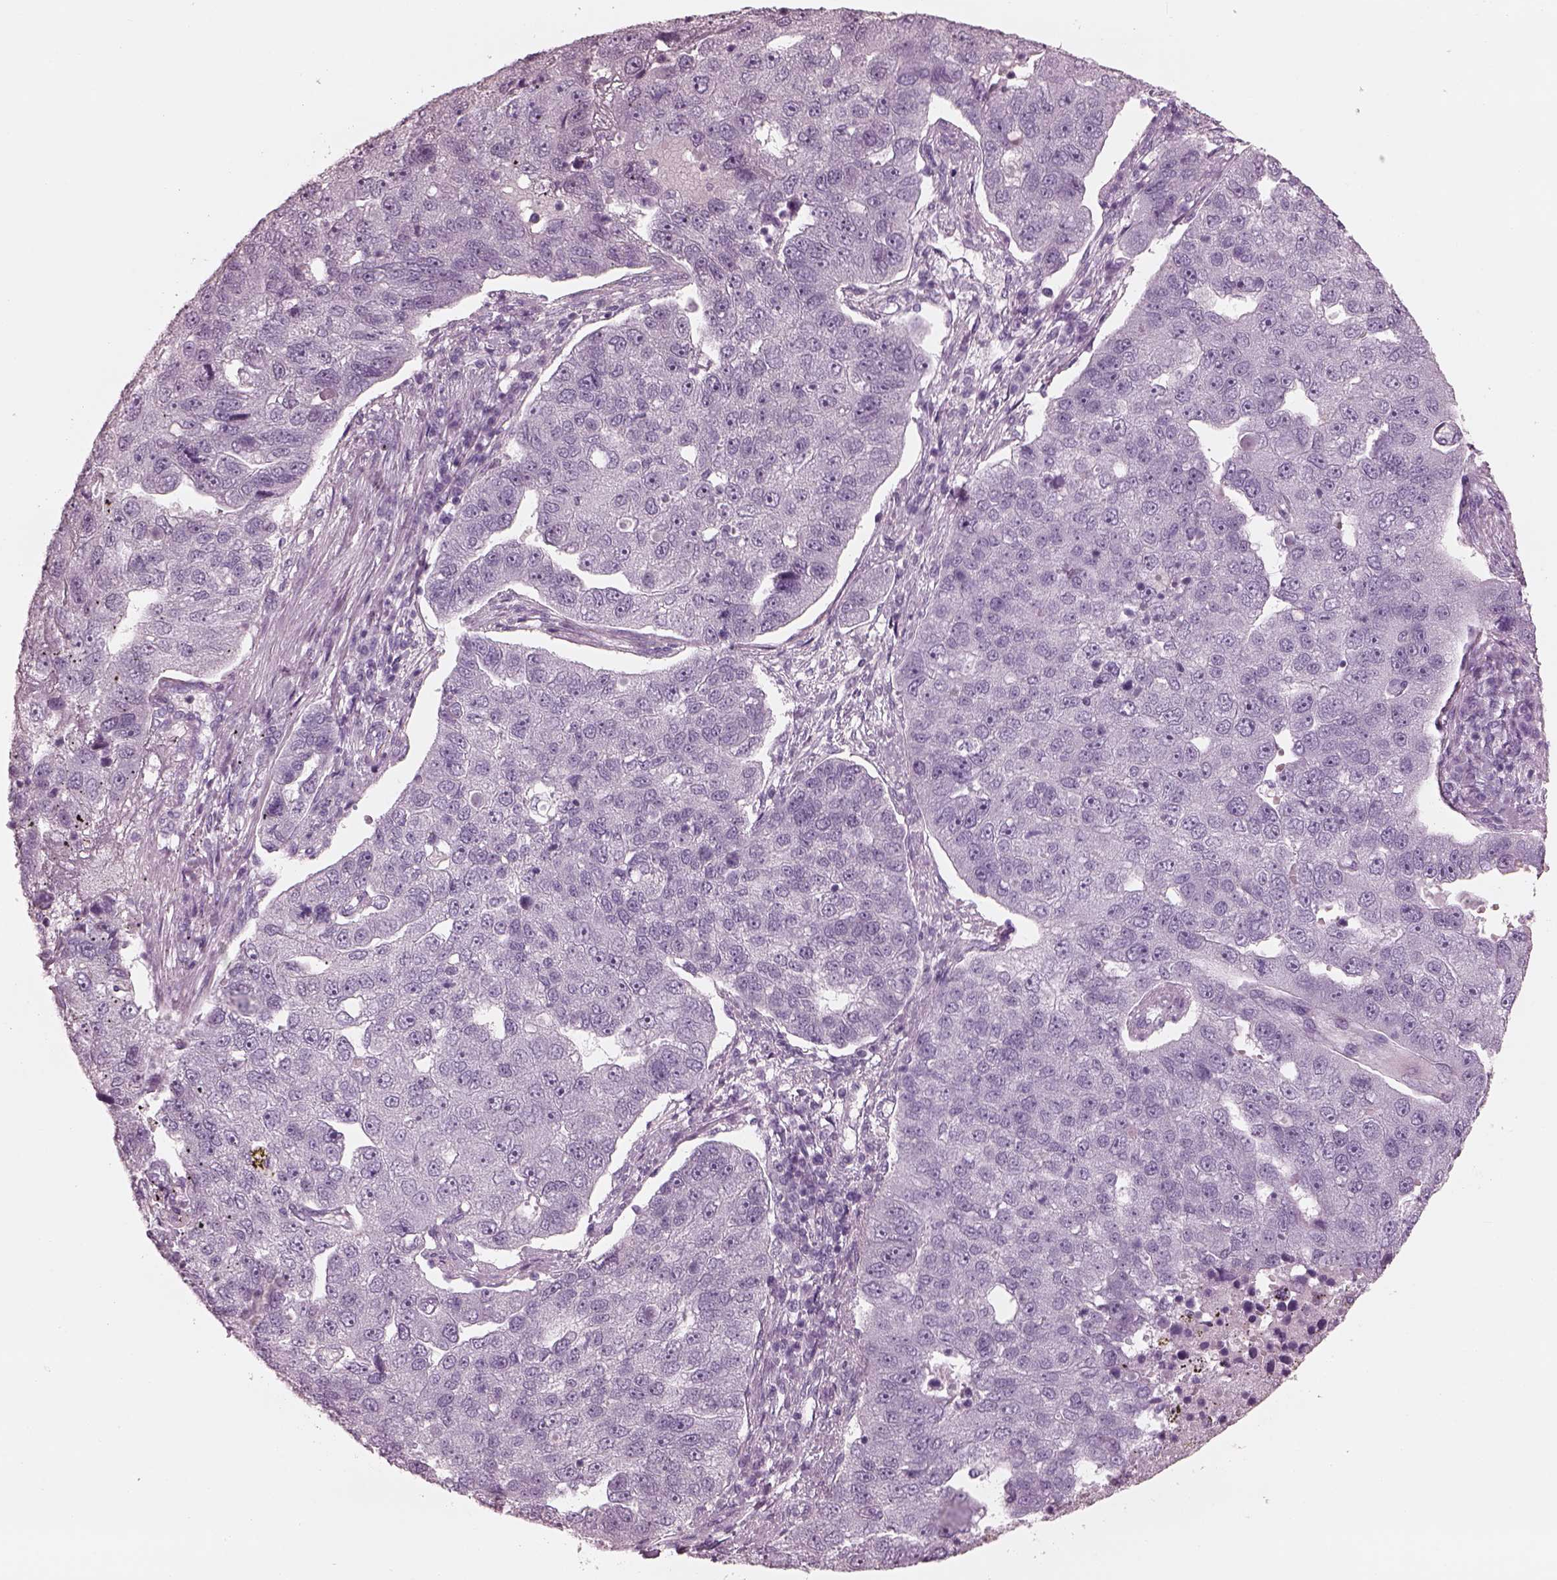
{"staining": {"intensity": "negative", "quantity": "none", "location": "none"}, "tissue": "pancreatic cancer", "cell_type": "Tumor cells", "image_type": "cancer", "snomed": [{"axis": "morphology", "description": "Adenocarcinoma, NOS"}, {"axis": "topography", "description": "Pancreas"}], "caption": "Pancreatic cancer (adenocarcinoma) stained for a protein using immunohistochemistry (IHC) exhibits no expression tumor cells.", "gene": "FABP9", "patient": {"sex": "female", "age": 61}}